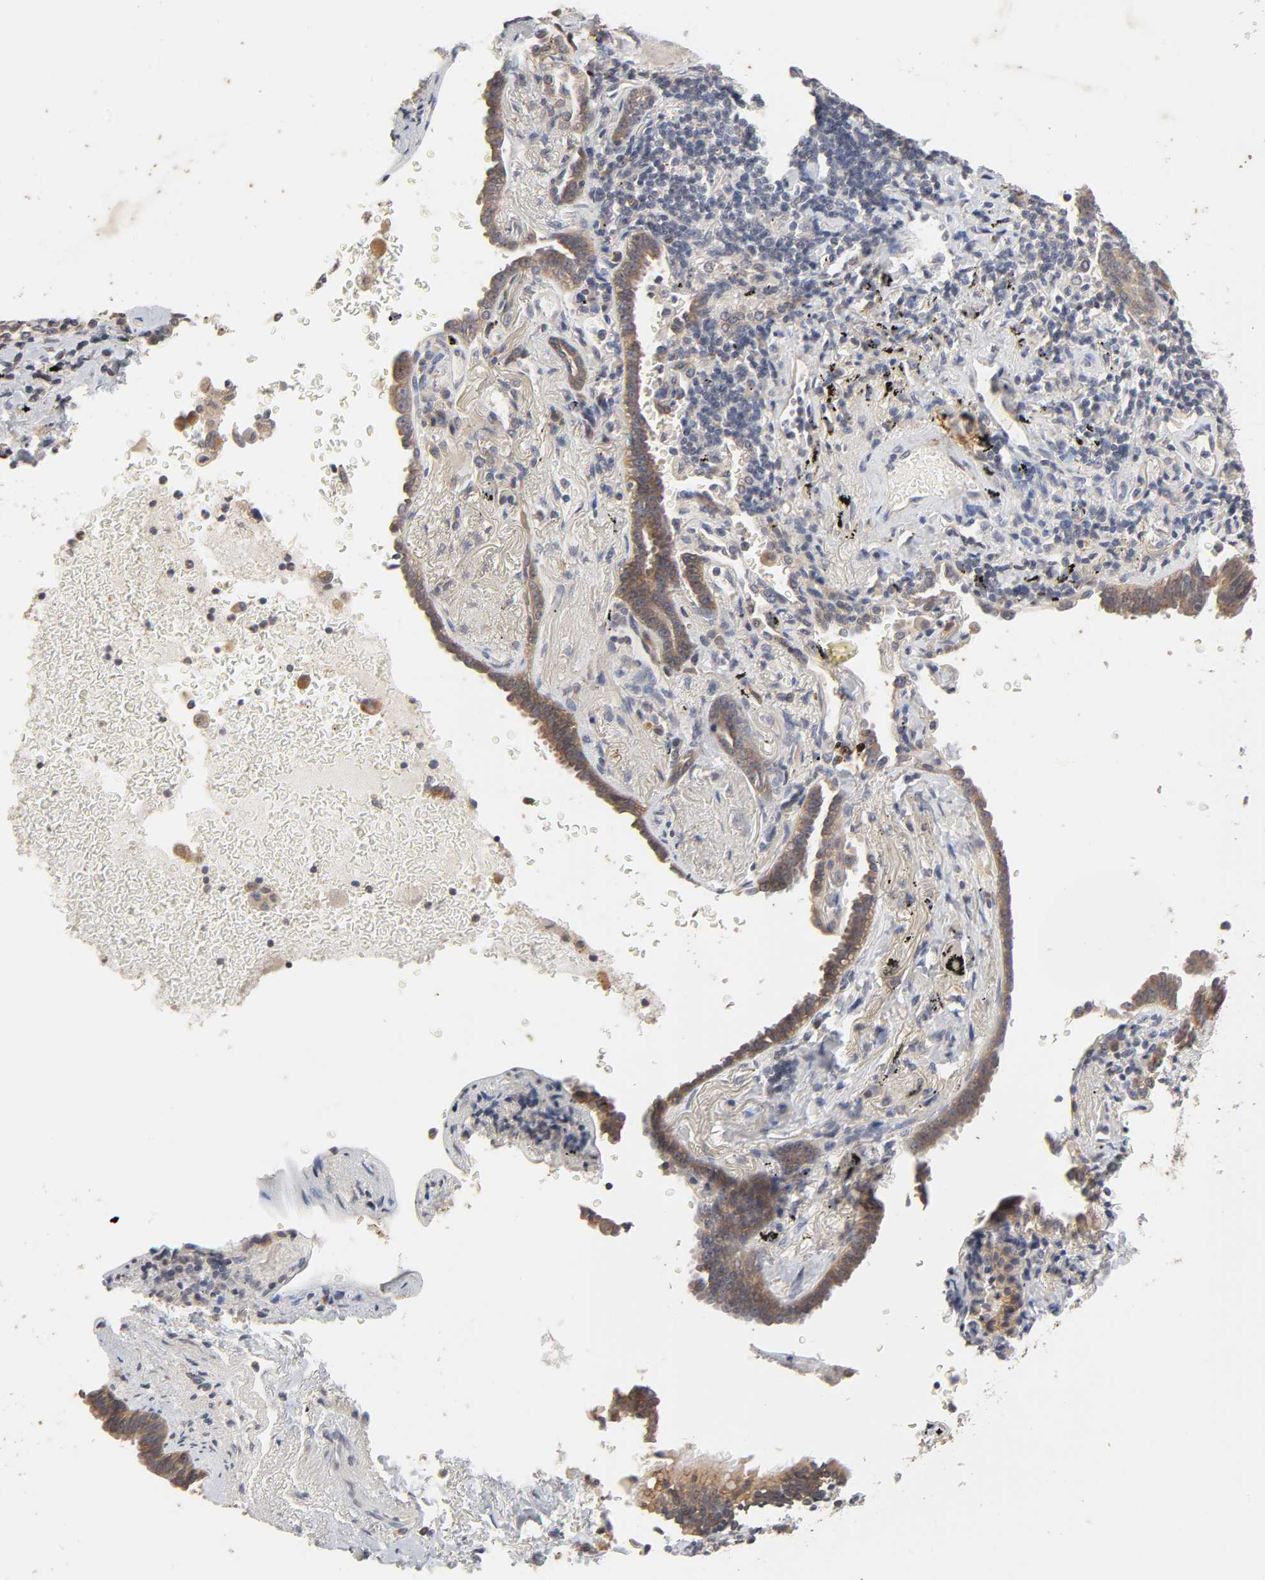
{"staining": {"intensity": "moderate", "quantity": ">75%", "location": "cytoplasmic/membranous"}, "tissue": "lung cancer", "cell_type": "Tumor cells", "image_type": "cancer", "snomed": [{"axis": "morphology", "description": "Adenocarcinoma, NOS"}, {"axis": "topography", "description": "Lung"}], "caption": "Lung adenocarcinoma was stained to show a protein in brown. There is medium levels of moderate cytoplasmic/membranous expression in approximately >75% of tumor cells.", "gene": "CXADR", "patient": {"sex": "female", "age": 64}}